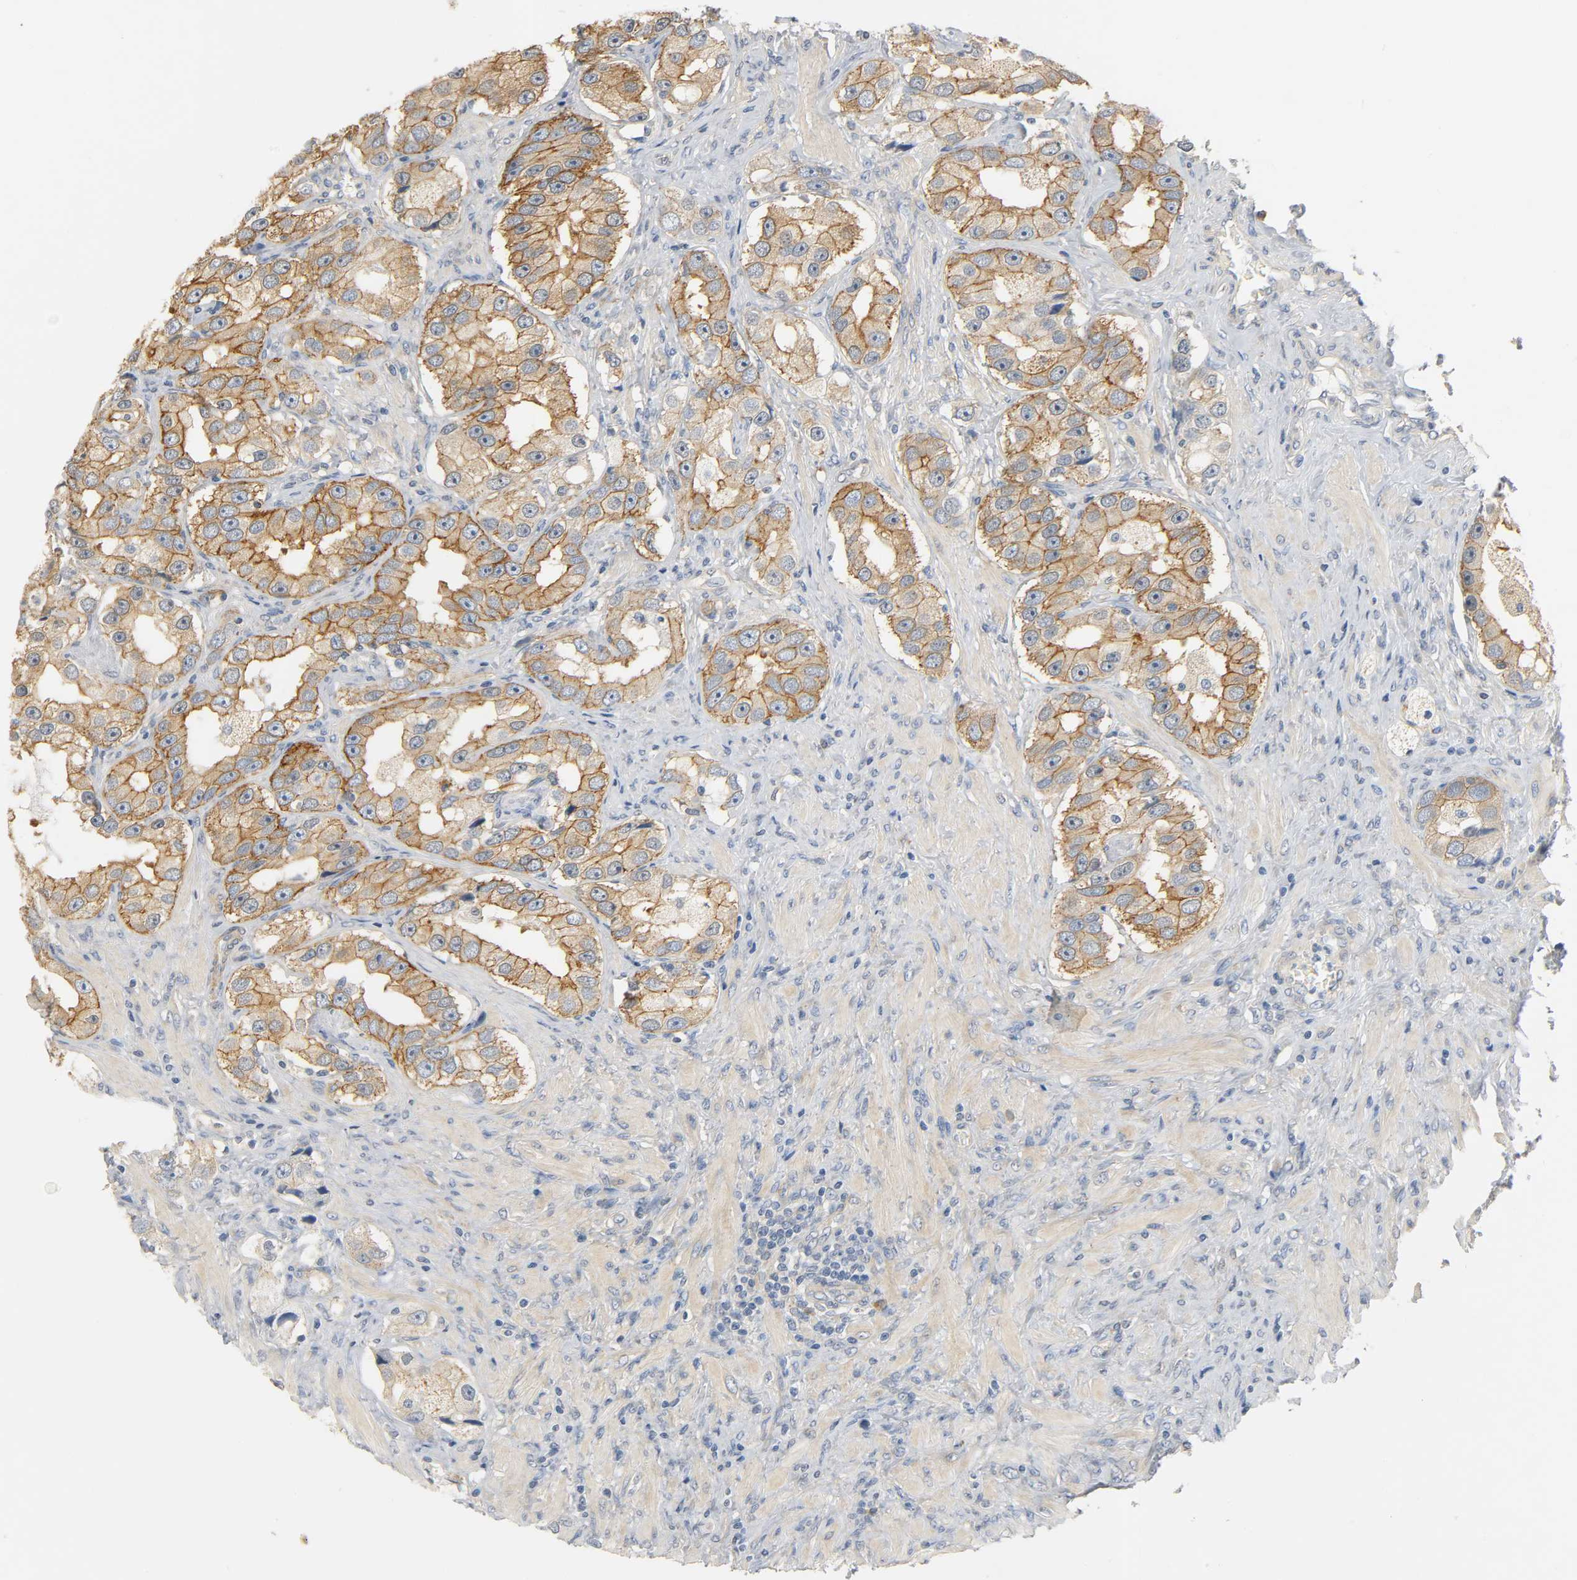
{"staining": {"intensity": "strong", "quantity": ">75%", "location": "cytoplasmic/membranous"}, "tissue": "prostate cancer", "cell_type": "Tumor cells", "image_type": "cancer", "snomed": [{"axis": "morphology", "description": "Adenocarcinoma, High grade"}, {"axis": "topography", "description": "Prostate"}], "caption": "The photomicrograph exhibits a brown stain indicating the presence of a protein in the cytoplasmic/membranous of tumor cells in adenocarcinoma (high-grade) (prostate). (DAB (3,3'-diaminobenzidine) IHC with brightfield microscopy, high magnification).", "gene": "ARPC1A", "patient": {"sex": "male", "age": 63}}